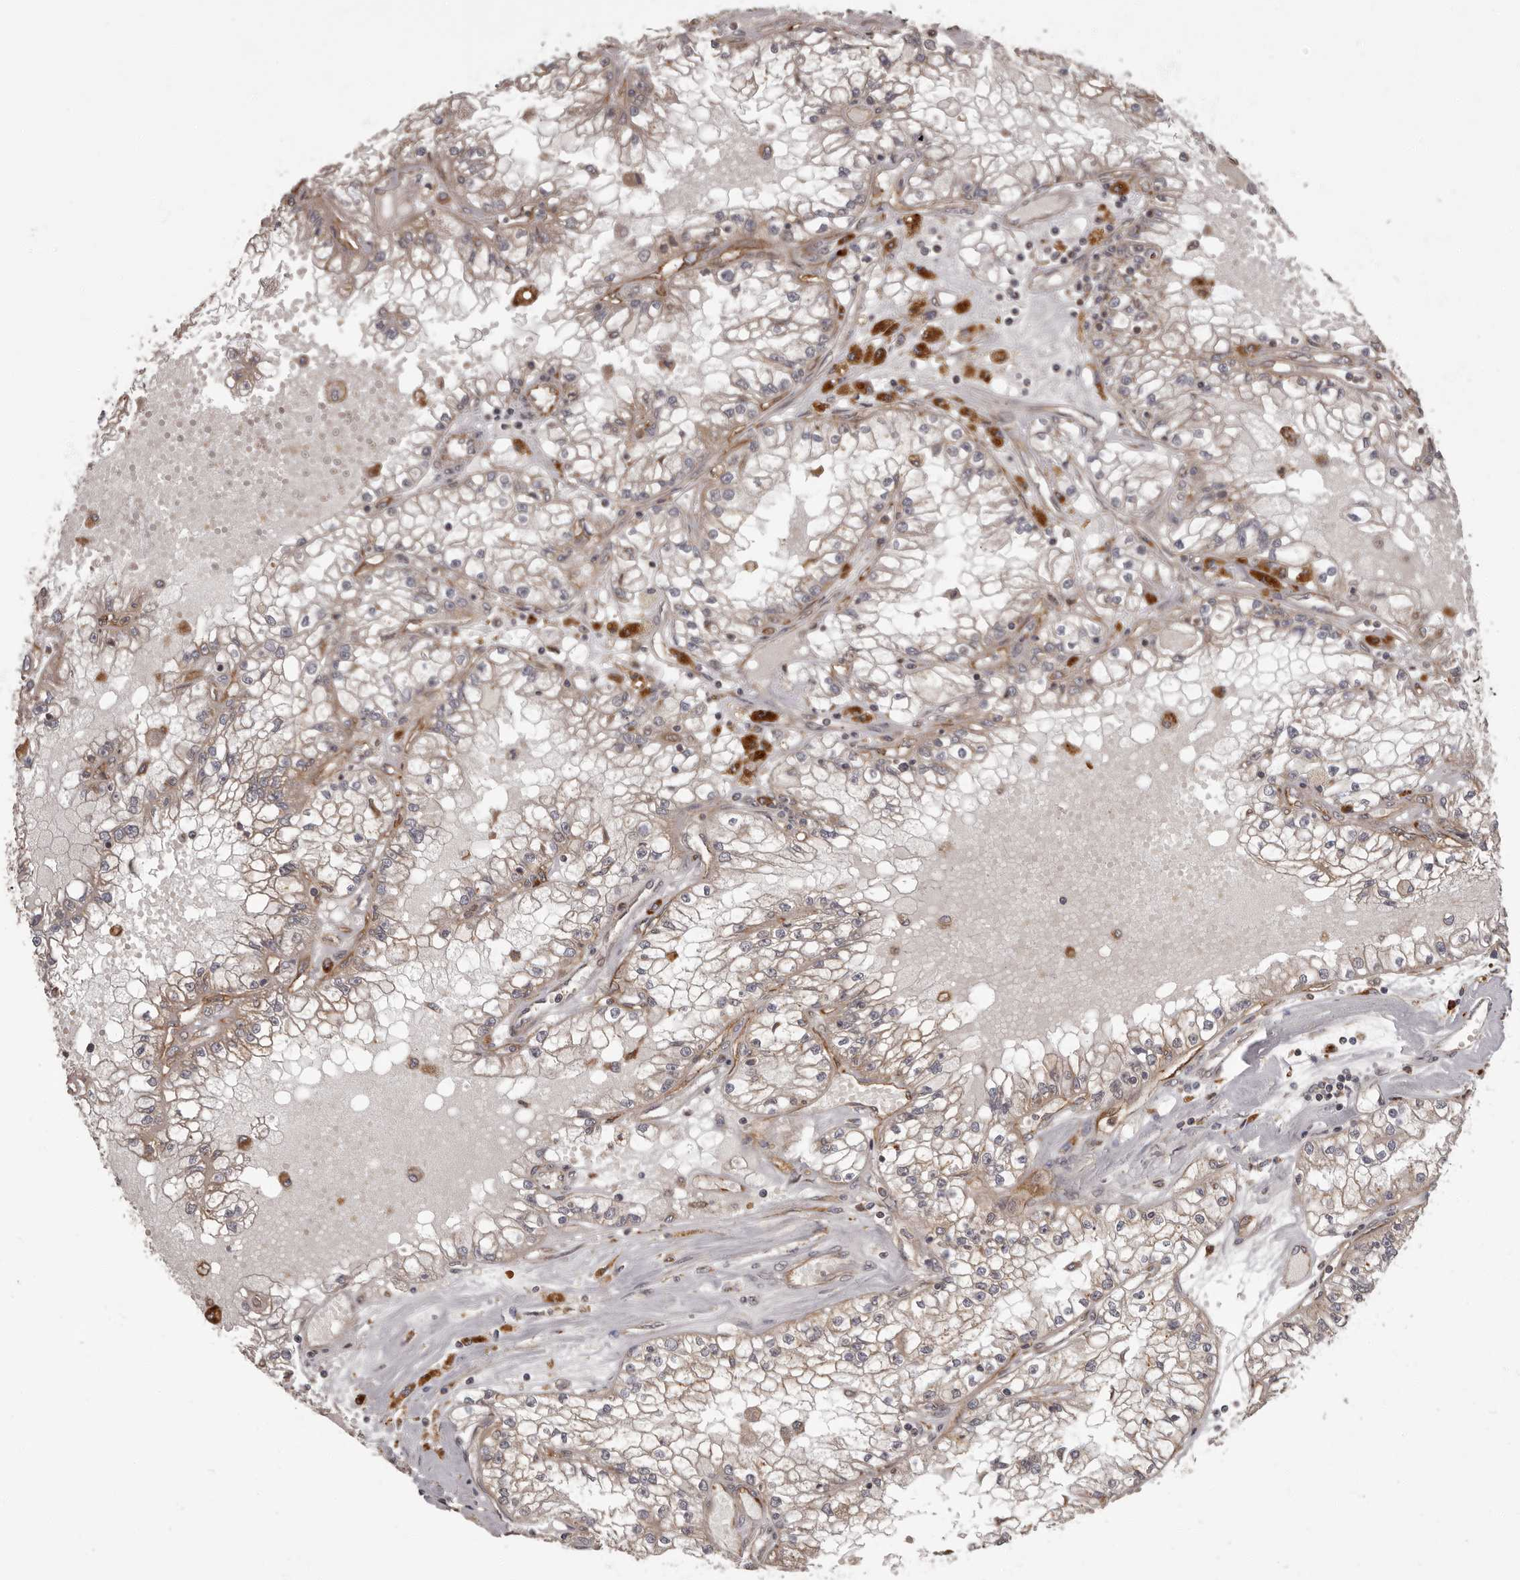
{"staining": {"intensity": "weak", "quantity": ">75%", "location": "cytoplasmic/membranous"}, "tissue": "renal cancer", "cell_type": "Tumor cells", "image_type": "cancer", "snomed": [{"axis": "morphology", "description": "Adenocarcinoma, NOS"}, {"axis": "topography", "description": "Kidney"}], "caption": "Immunohistochemical staining of renal cancer (adenocarcinoma) demonstrates low levels of weak cytoplasmic/membranous protein expression in approximately >75% of tumor cells. The protein of interest is shown in brown color, while the nuclei are stained blue.", "gene": "ADCY2", "patient": {"sex": "male", "age": 56}}